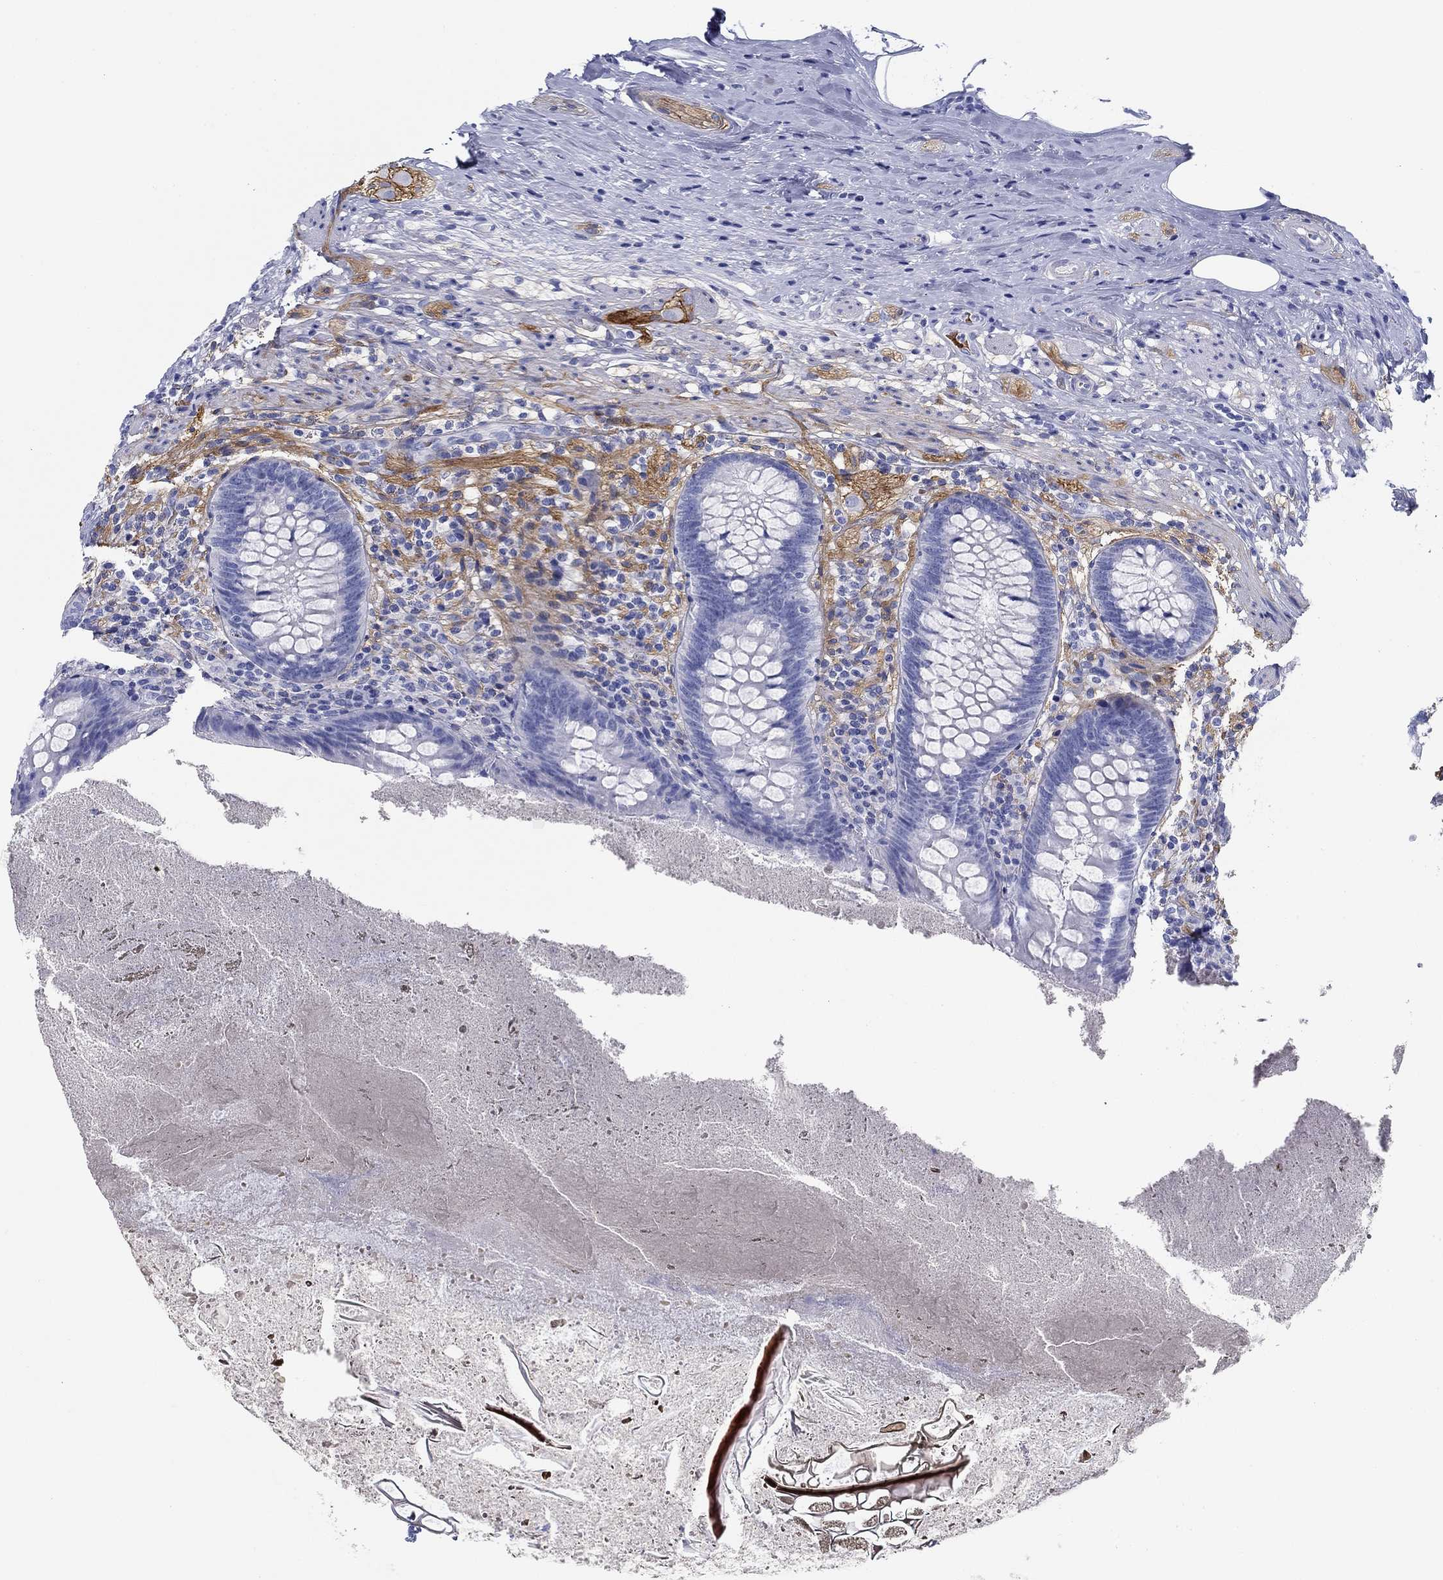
{"staining": {"intensity": "negative", "quantity": "none", "location": "none"}, "tissue": "appendix", "cell_type": "Glandular cells", "image_type": "normal", "snomed": [{"axis": "morphology", "description": "Normal tissue, NOS"}, {"axis": "topography", "description": "Appendix"}], "caption": "This is an immunohistochemistry (IHC) histopathology image of benign appendix. There is no expression in glandular cells.", "gene": "GPC1", "patient": {"sex": "male", "age": 47}}